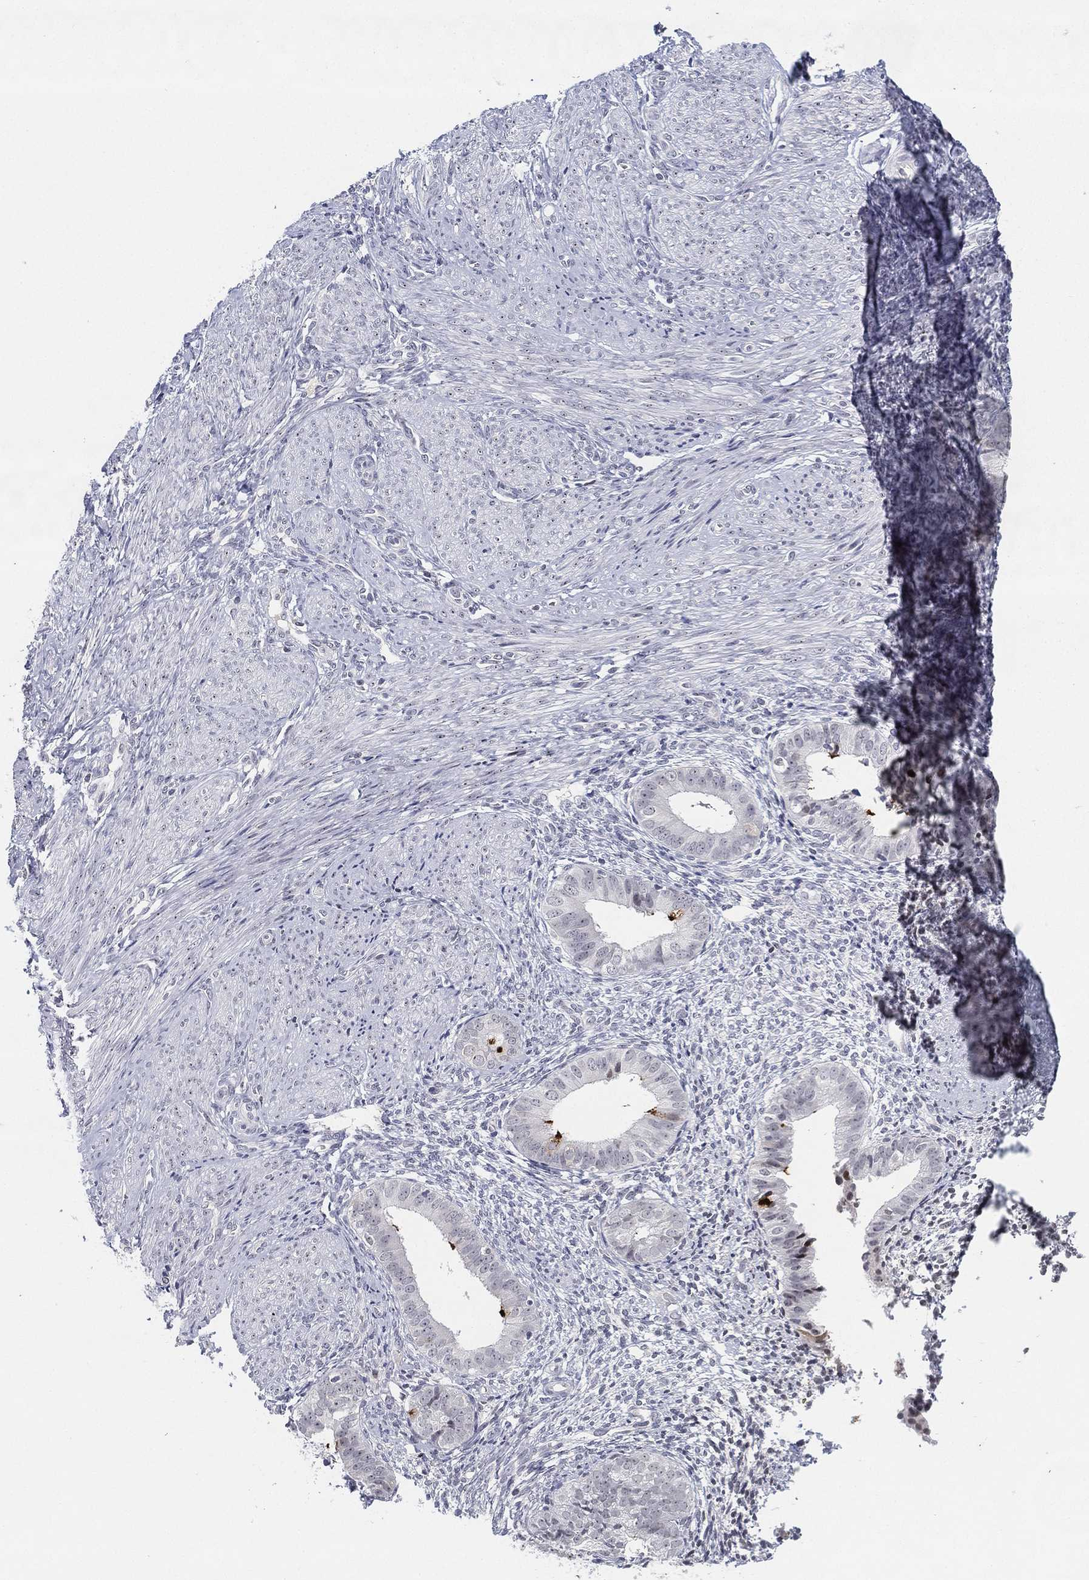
{"staining": {"intensity": "negative", "quantity": "none", "location": "none"}, "tissue": "endometrium", "cell_type": "Cells in endometrial stroma", "image_type": "normal", "snomed": [{"axis": "morphology", "description": "Normal tissue, NOS"}, {"axis": "topography", "description": "Endometrium"}], "caption": "IHC histopathology image of unremarkable human endometrium stained for a protein (brown), which shows no positivity in cells in endometrial stroma. The staining was performed using DAB to visualize the protein expression in brown, while the nuclei were stained in blue with hematoxylin (Magnification: 20x).", "gene": "MS4A8", "patient": {"sex": "female", "age": 47}}